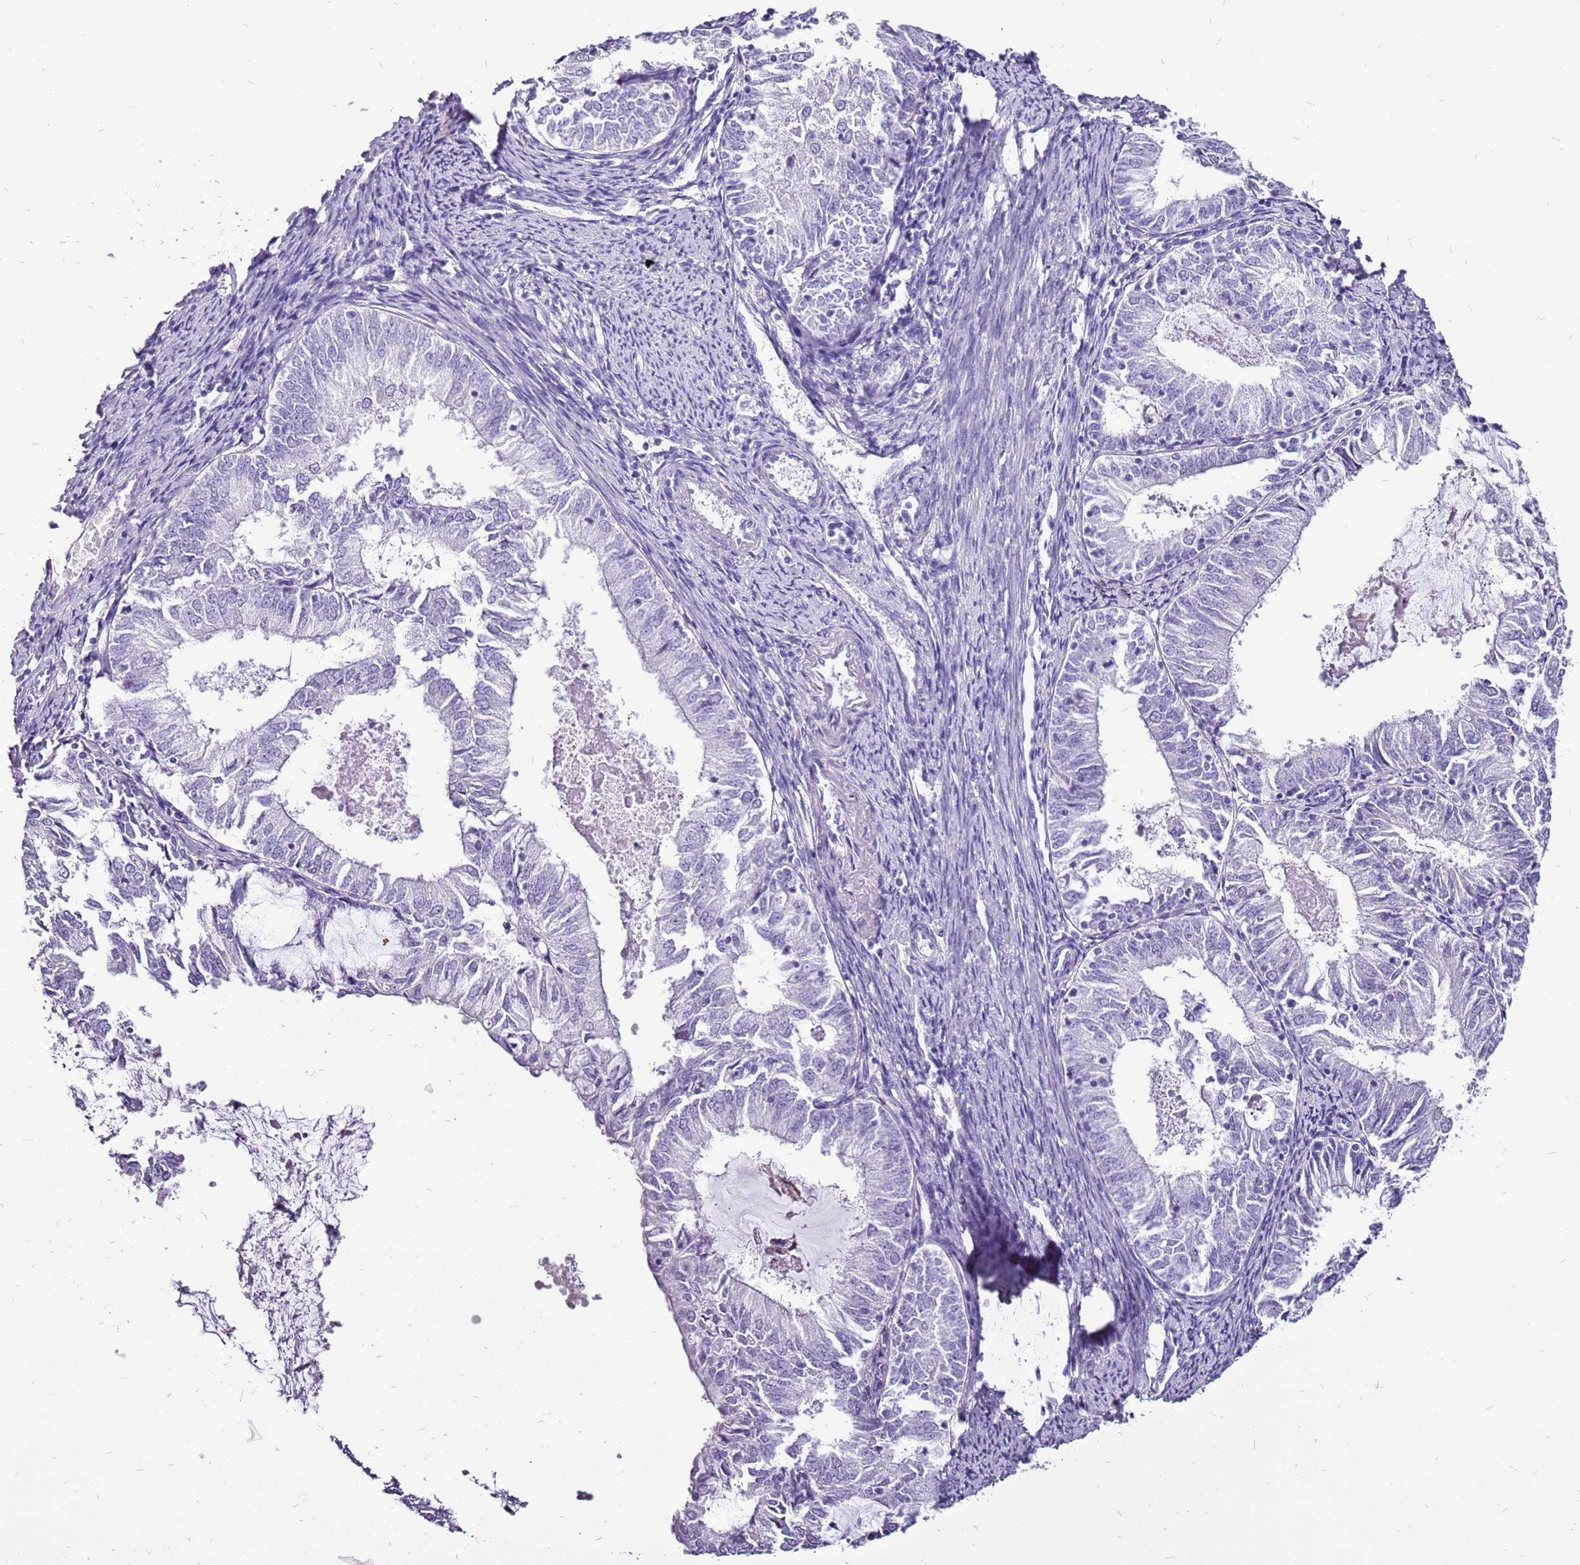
{"staining": {"intensity": "negative", "quantity": "none", "location": "none"}, "tissue": "endometrial cancer", "cell_type": "Tumor cells", "image_type": "cancer", "snomed": [{"axis": "morphology", "description": "Adenocarcinoma, NOS"}, {"axis": "topography", "description": "Endometrium"}], "caption": "This is an immunohistochemistry image of adenocarcinoma (endometrial). There is no expression in tumor cells.", "gene": "ACSS3", "patient": {"sex": "female", "age": 57}}